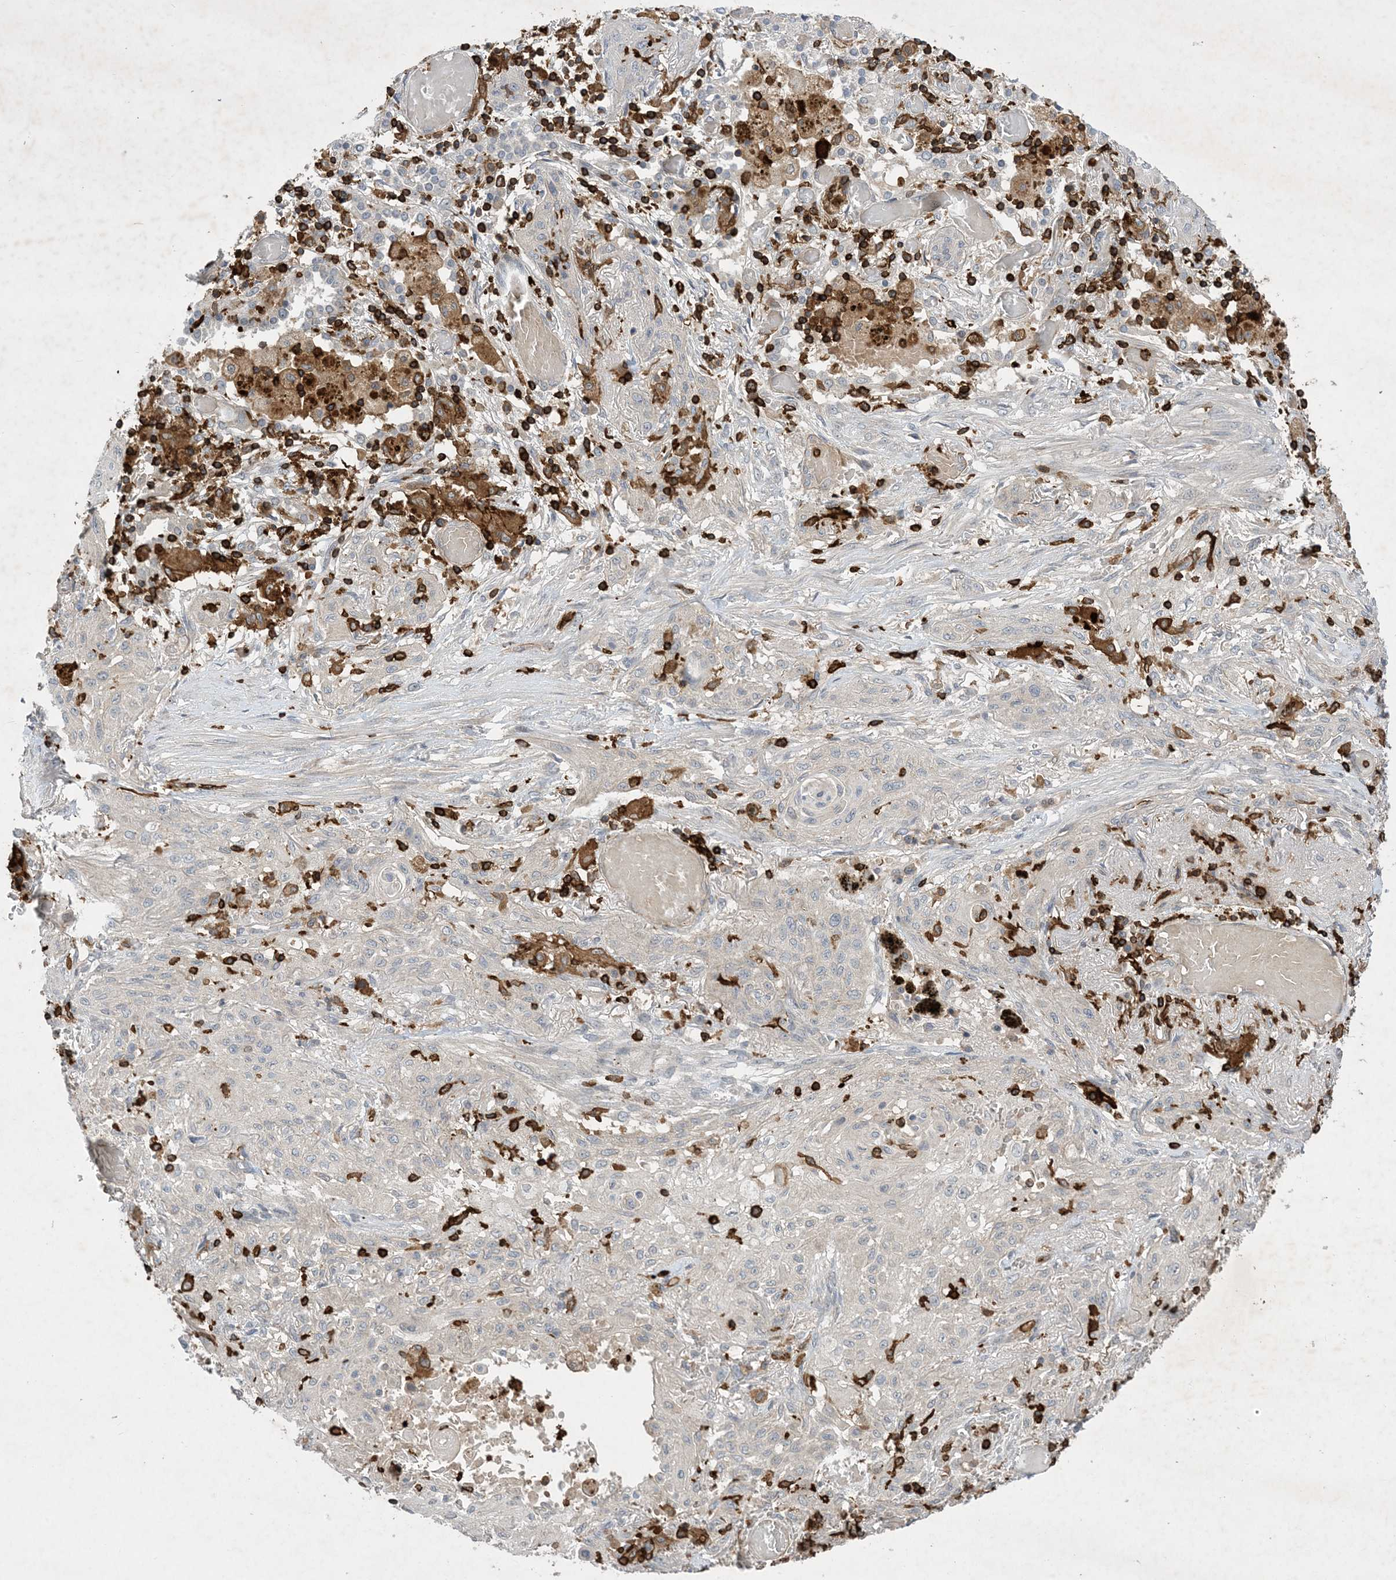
{"staining": {"intensity": "negative", "quantity": "none", "location": "none"}, "tissue": "lung cancer", "cell_type": "Tumor cells", "image_type": "cancer", "snomed": [{"axis": "morphology", "description": "Squamous cell carcinoma, NOS"}, {"axis": "topography", "description": "Lung"}], "caption": "Tumor cells are negative for brown protein staining in lung cancer (squamous cell carcinoma).", "gene": "AK9", "patient": {"sex": "female", "age": 47}}